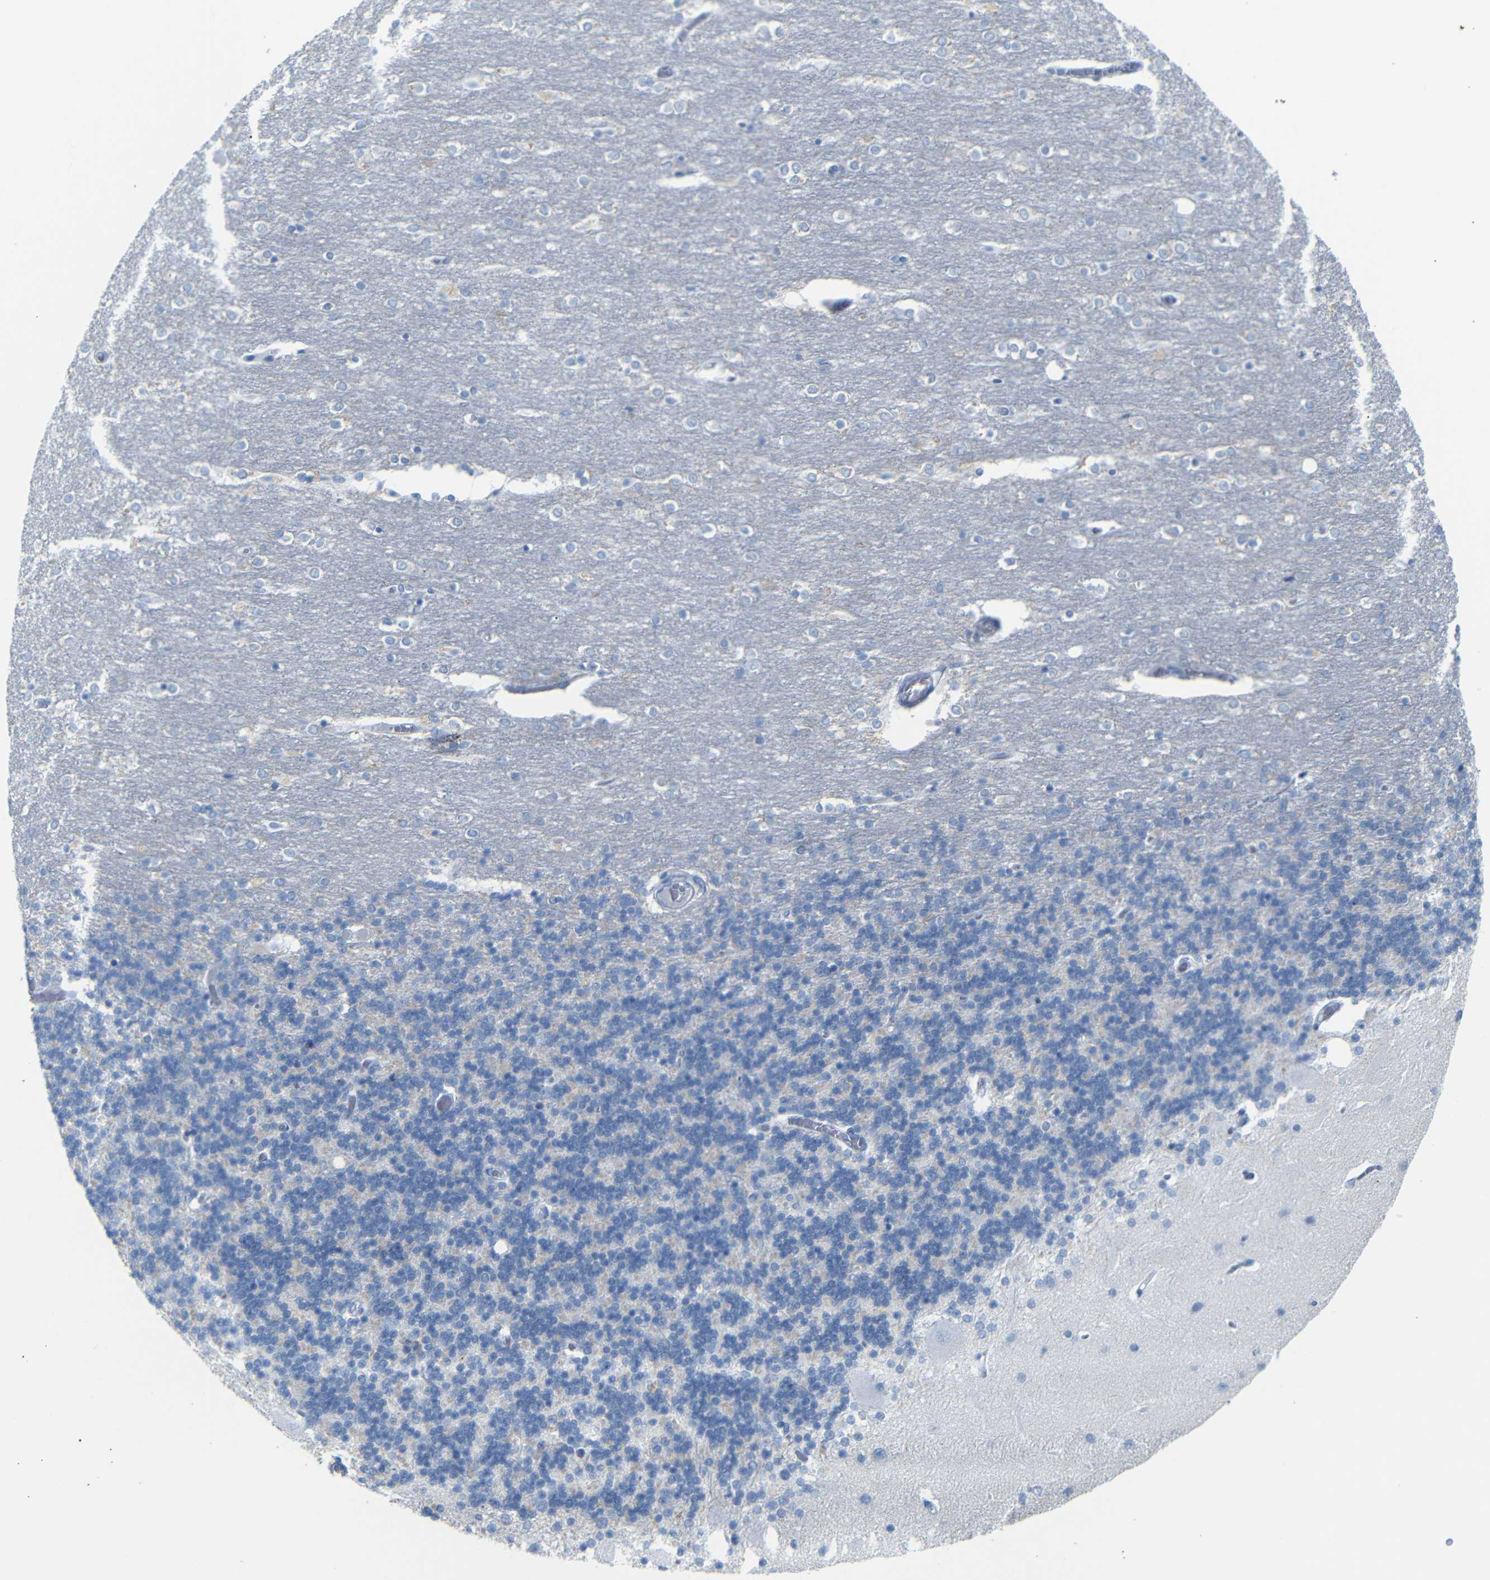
{"staining": {"intensity": "weak", "quantity": "<25%", "location": "cytoplasmic/membranous"}, "tissue": "cerebellum", "cell_type": "Cells in granular layer", "image_type": "normal", "snomed": [{"axis": "morphology", "description": "Normal tissue, NOS"}, {"axis": "topography", "description": "Cerebellum"}], "caption": "This is a micrograph of IHC staining of unremarkable cerebellum, which shows no expression in cells in granular layer. (DAB (3,3'-diaminobenzidine) immunohistochemistry (IHC) with hematoxylin counter stain).", "gene": "FCRL1", "patient": {"sex": "female", "age": 54}}